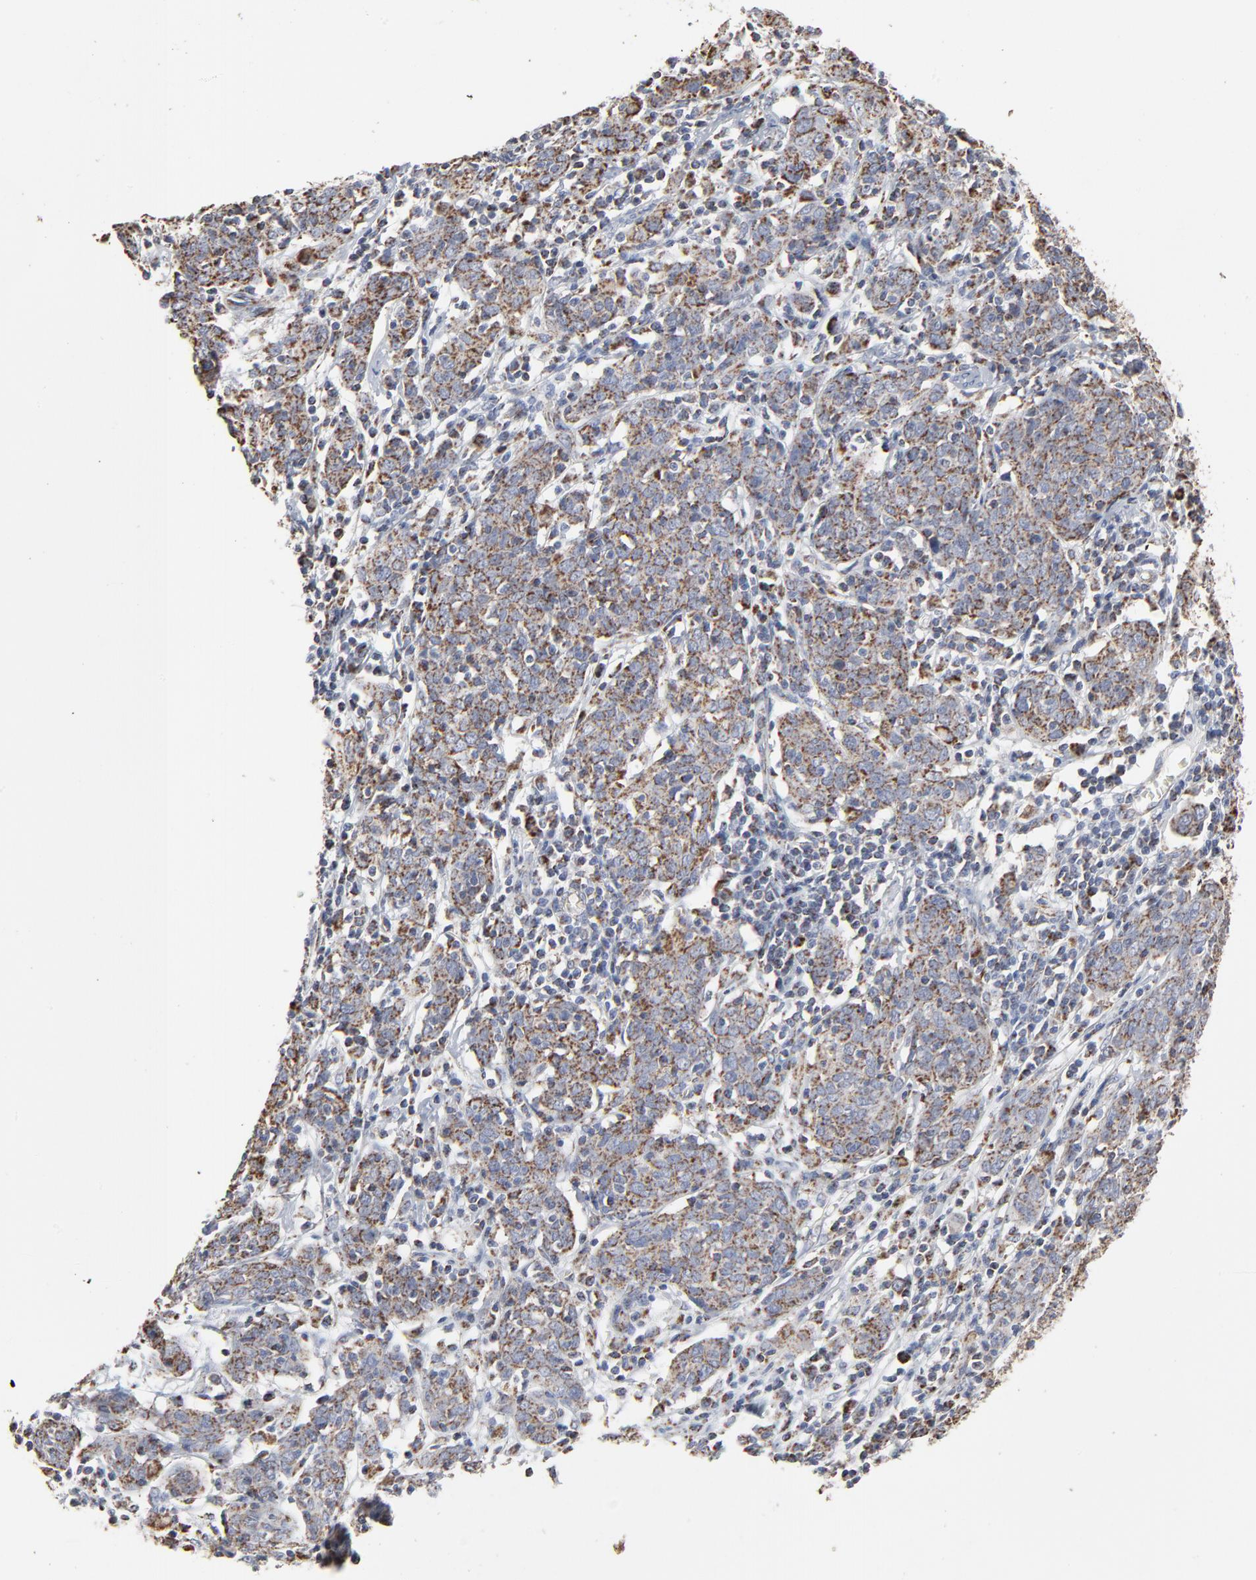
{"staining": {"intensity": "strong", "quantity": ">75%", "location": "cytoplasmic/membranous"}, "tissue": "cervical cancer", "cell_type": "Tumor cells", "image_type": "cancer", "snomed": [{"axis": "morphology", "description": "Normal tissue, NOS"}, {"axis": "morphology", "description": "Squamous cell carcinoma, NOS"}, {"axis": "topography", "description": "Cervix"}], "caption": "A brown stain shows strong cytoplasmic/membranous expression of a protein in cervical cancer tumor cells. The protein is stained brown, and the nuclei are stained in blue (DAB IHC with brightfield microscopy, high magnification).", "gene": "UQCRC1", "patient": {"sex": "female", "age": 67}}